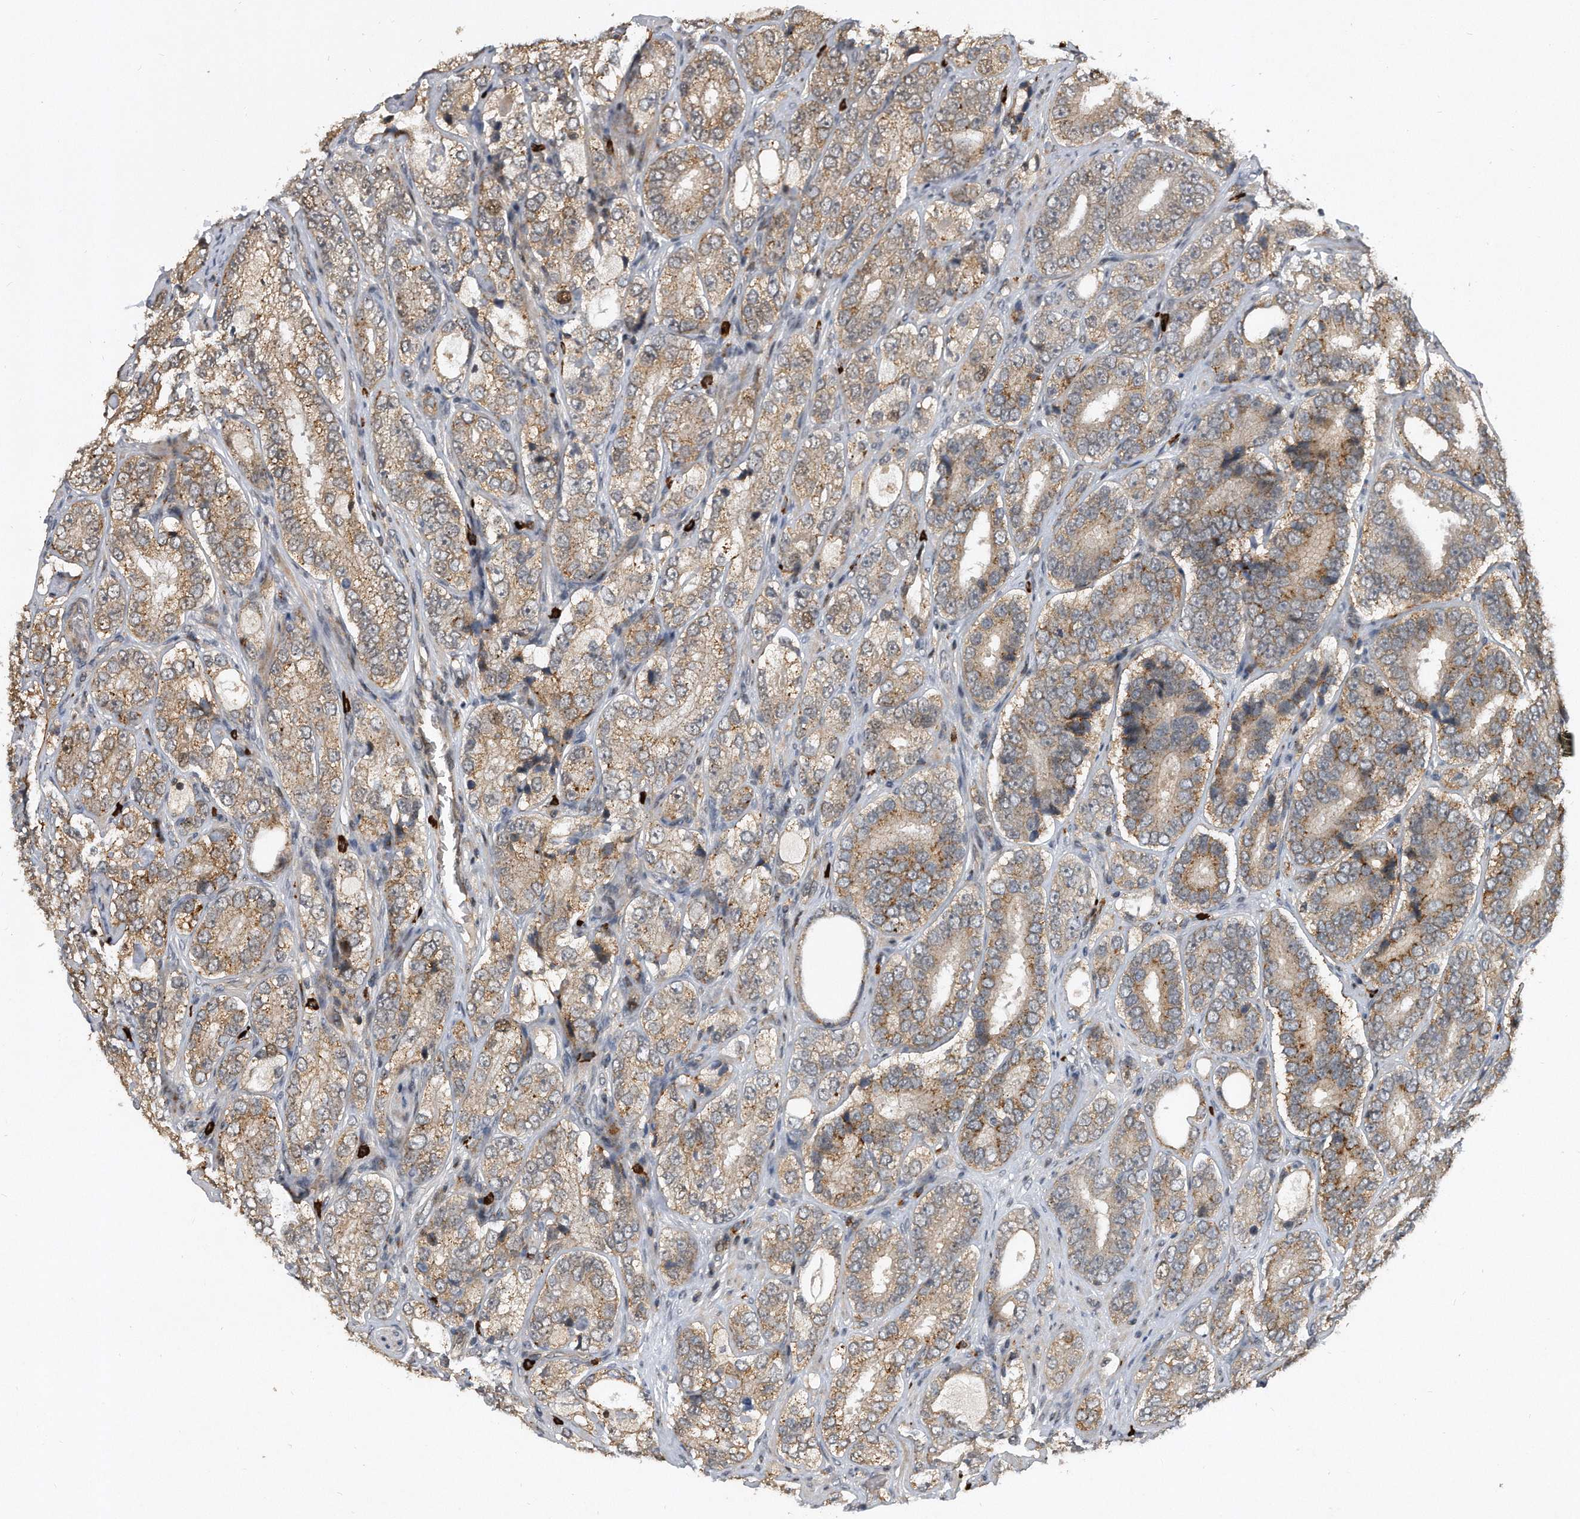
{"staining": {"intensity": "moderate", "quantity": ">75%", "location": "cytoplasmic/membranous"}, "tissue": "prostate cancer", "cell_type": "Tumor cells", "image_type": "cancer", "snomed": [{"axis": "morphology", "description": "Adenocarcinoma, High grade"}, {"axis": "topography", "description": "Prostate"}], "caption": "Protein staining of prostate cancer (high-grade adenocarcinoma) tissue displays moderate cytoplasmic/membranous expression in about >75% of tumor cells. The protein is shown in brown color, while the nuclei are stained blue.", "gene": "PGBD2", "patient": {"sex": "male", "age": 56}}